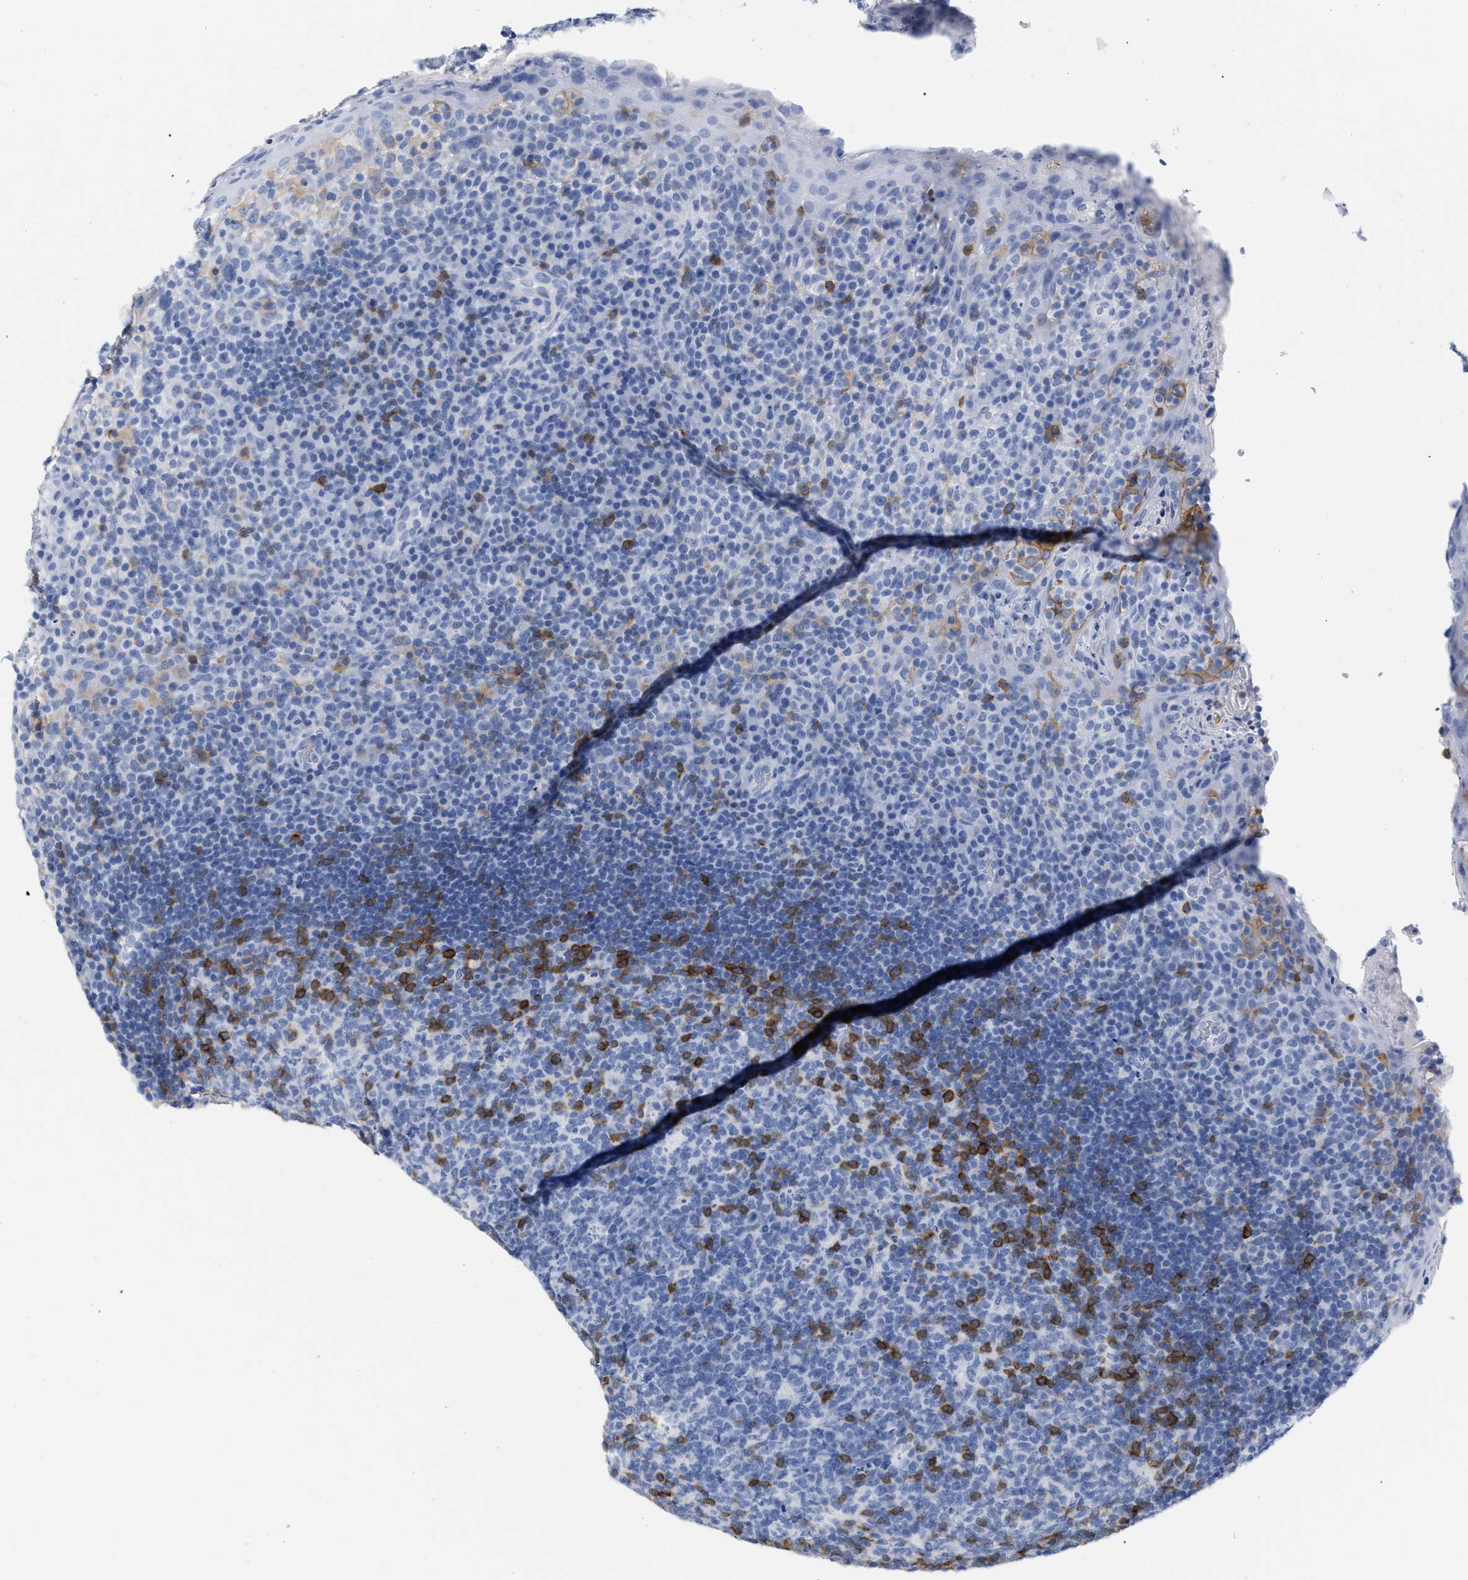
{"staining": {"intensity": "strong", "quantity": "<25%", "location": "cytoplasmic/membranous"}, "tissue": "tonsil", "cell_type": "Germinal center cells", "image_type": "normal", "snomed": [{"axis": "morphology", "description": "Normal tissue, NOS"}, {"axis": "topography", "description": "Tonsil"}], "caption": "Normal tonsil demonstrates strong cytoplasmic/membranous positivity in approximately <25% of germinal center cells, visualized by immunohistochemistry. (Brightfield microscopy of DAB IHC at high magnification).", "gene": "CD5", "patient": {"sex": "male", "age": 17}}